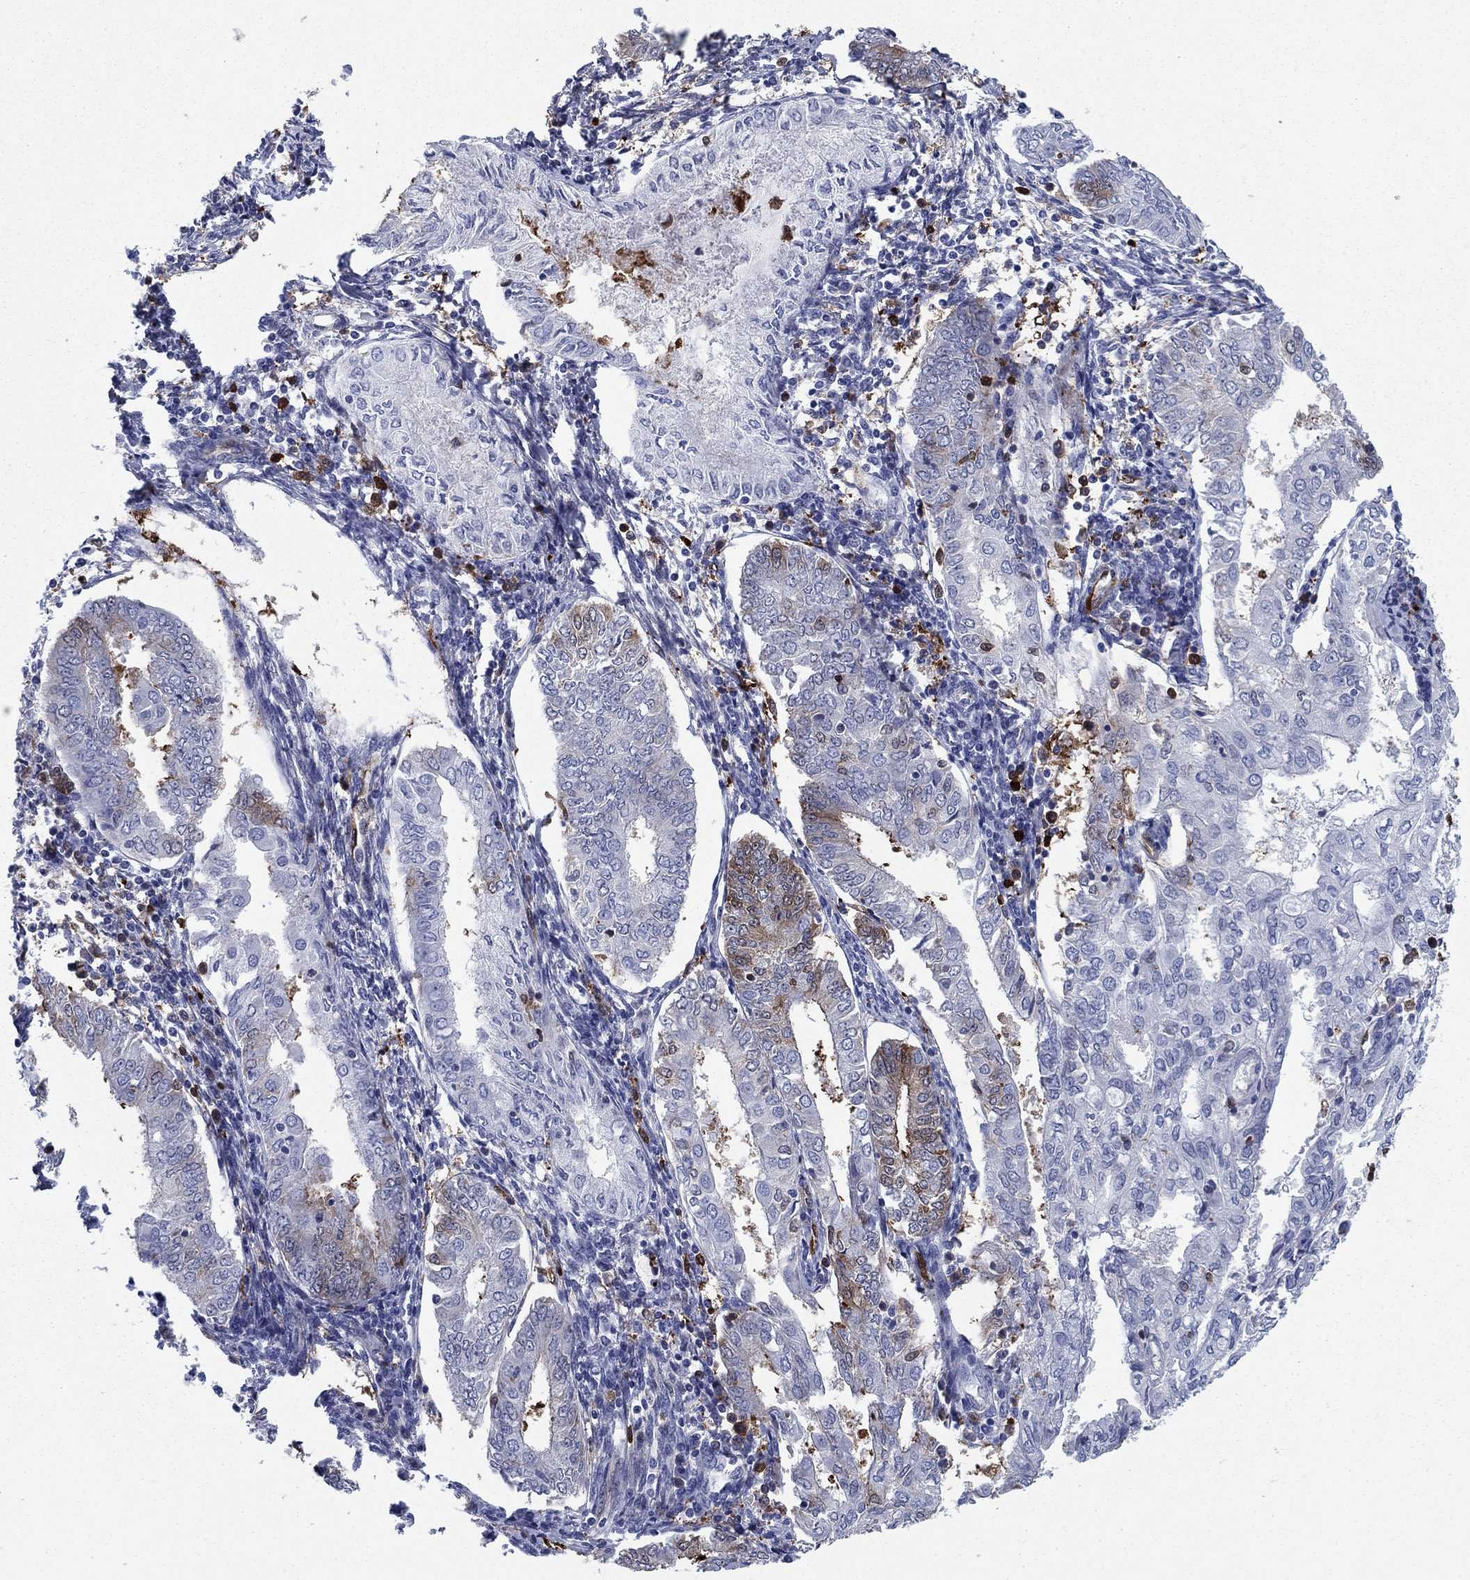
{"staining": {"intensity": "strong", "quantity": "<25%", "location": "cytoplasmic/membranous"}, "tissue": "endometrial cancer", "cell_type": "Tumor cells", "image_type": "cancer", "snomed": [{"axis": "morphology", "description": "Adenocarcinoma, NOS"}, {"axis": "topography", "description": "Endometrium"}], "caption": "The histopathology image displays staining of endometrial adenocarcinoma, revealing strong cytoplasmic/membranous protein expression (brown color) within tumor cells.", "gene": "STMN1", "patient": {"sex": "female", "age": 68}}